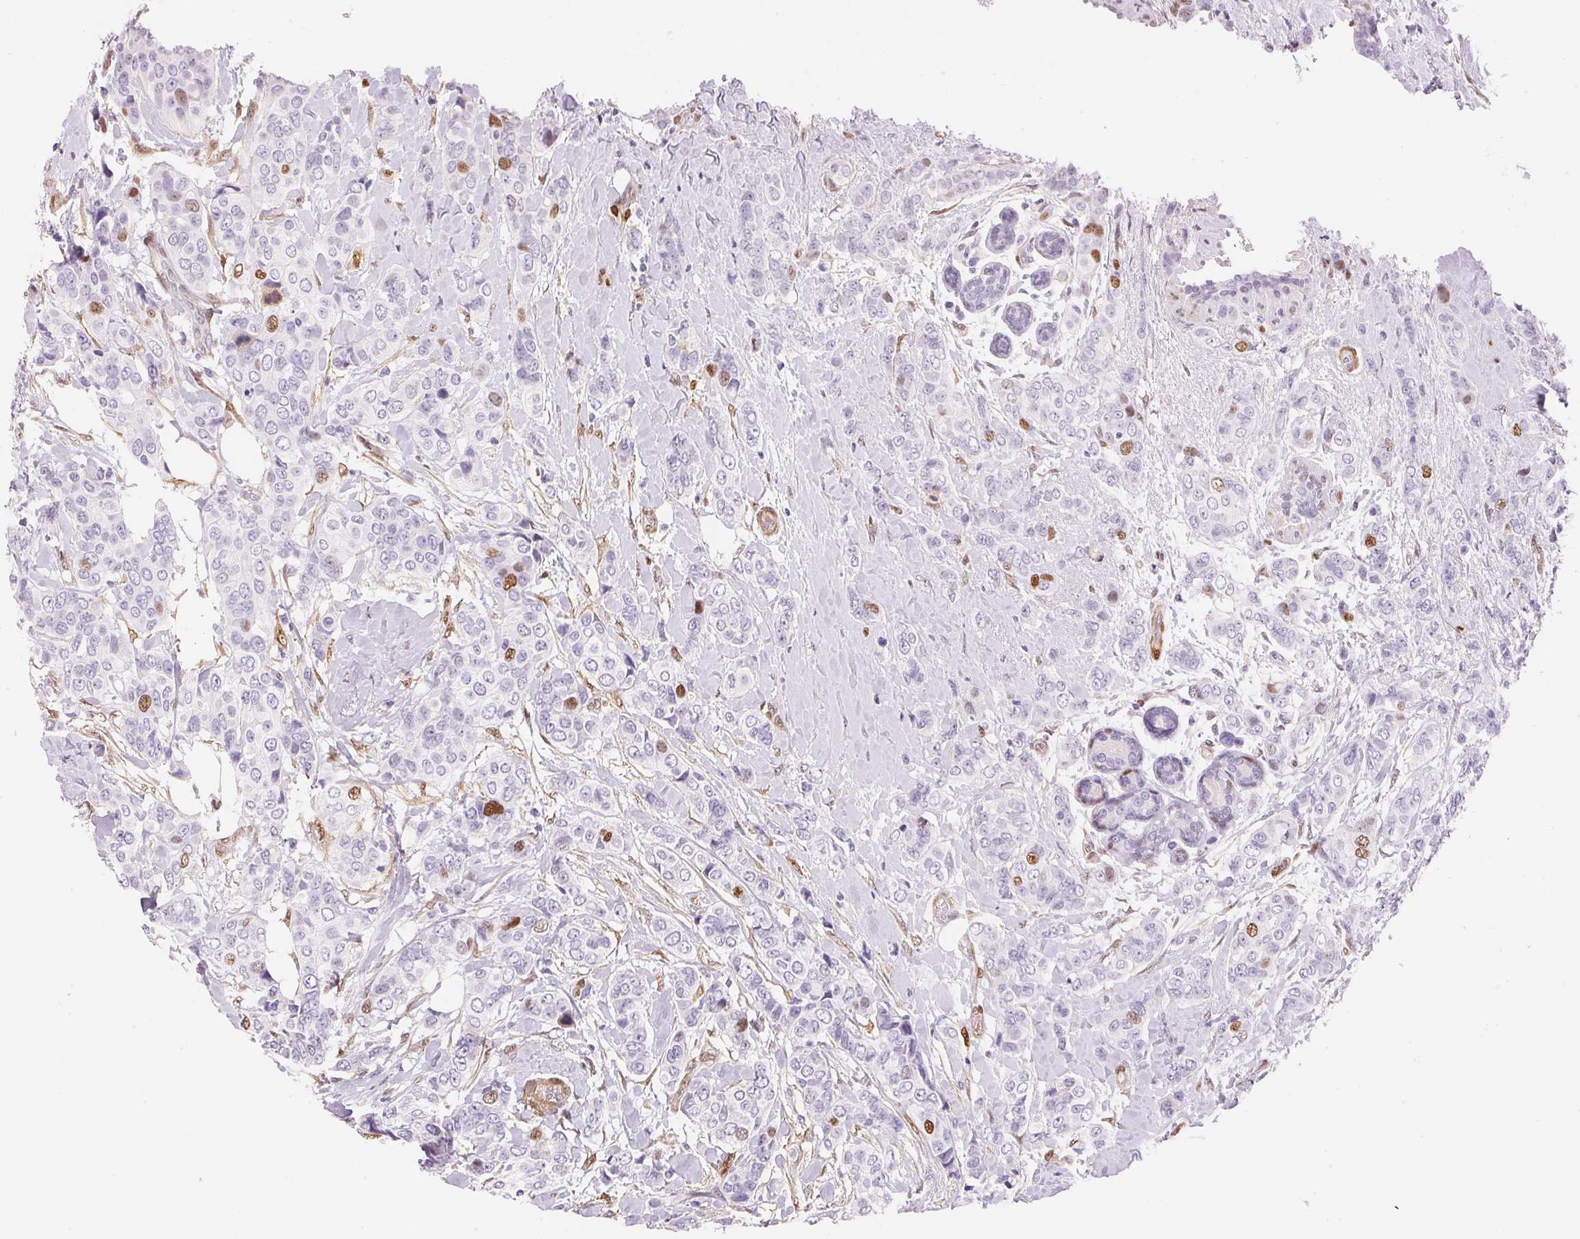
{"staining": {"intensity": "moderate", "quantity": "<25%", "location": "nuclear"}, "tissue": "breast cancer", "cell_type": "Tumor cells", "image_type": "cancer", "snomed": [{"axis": "morphology", "description": "Lobular carcinoma"}, {"axis": "topography", "description": "Breast"}], "caption": "Approximately <25% of tumor cells in human breast cancer (lobular carcinoma) display moderate nuclear protein positivity as visualized by brown immunohistochemical staining.", "gene": "SMTN", "patient": {"sex": "female", "age": 51}}